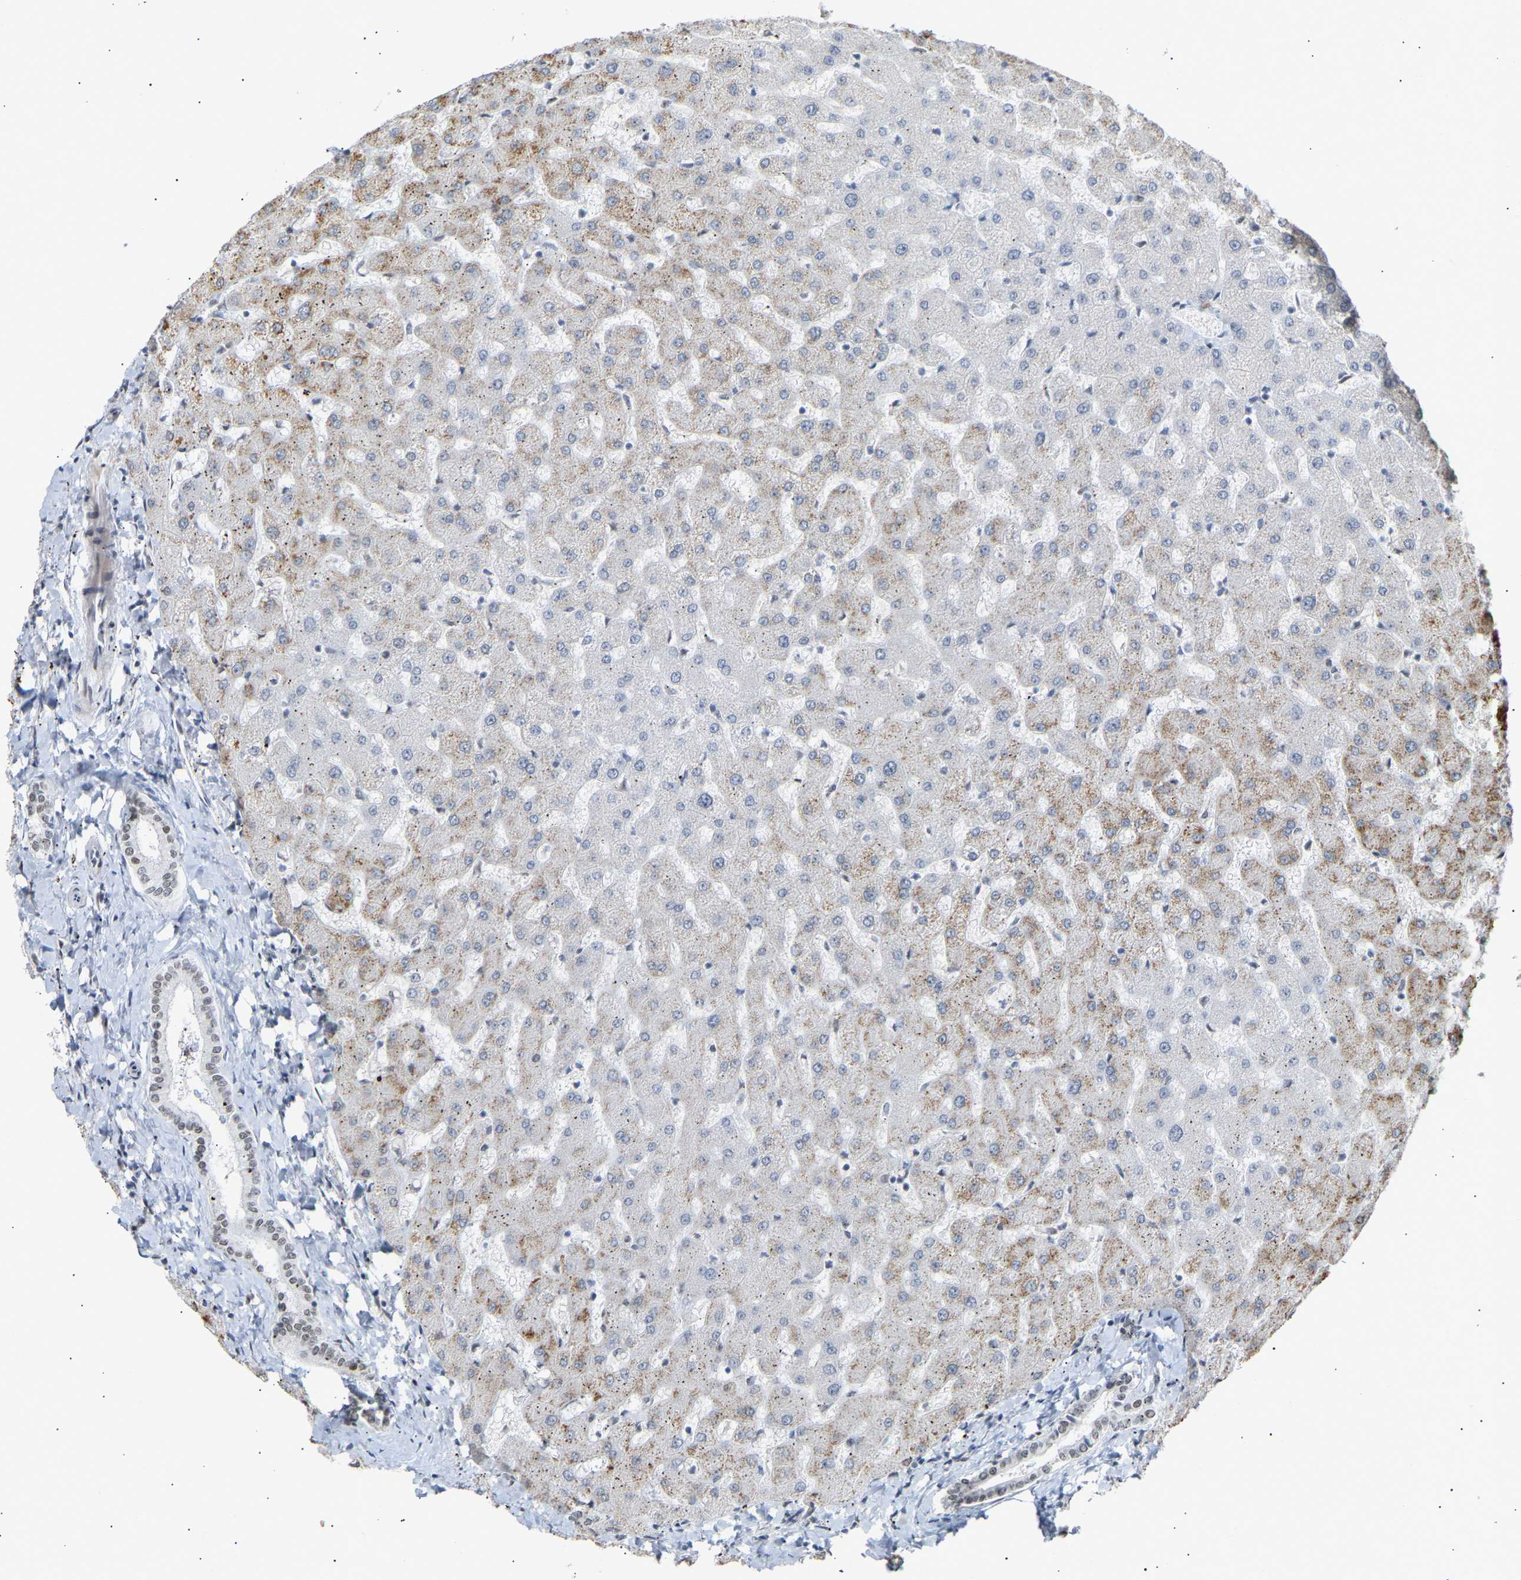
{"staining": {"intensity": "weak", "quantity": "25%-75%", "location": "nuclear"}, "tissue": "liver", "cell_type": "Cholangiocytes", "image_type": "normal", "snomed": [{"axis": "morphology", "description": "Normal tissue, NOS"}, {"axis": "topography", "description": "Liver"}], "caption": "This micrograph reveals immunohistochemistry (IHC) staining of normal liver, with low weak nuclear expression in approximately 25%-75% of cholangiocytes.", "gene": "NELFB", "patient": {"sex": "female", "age": 63}}